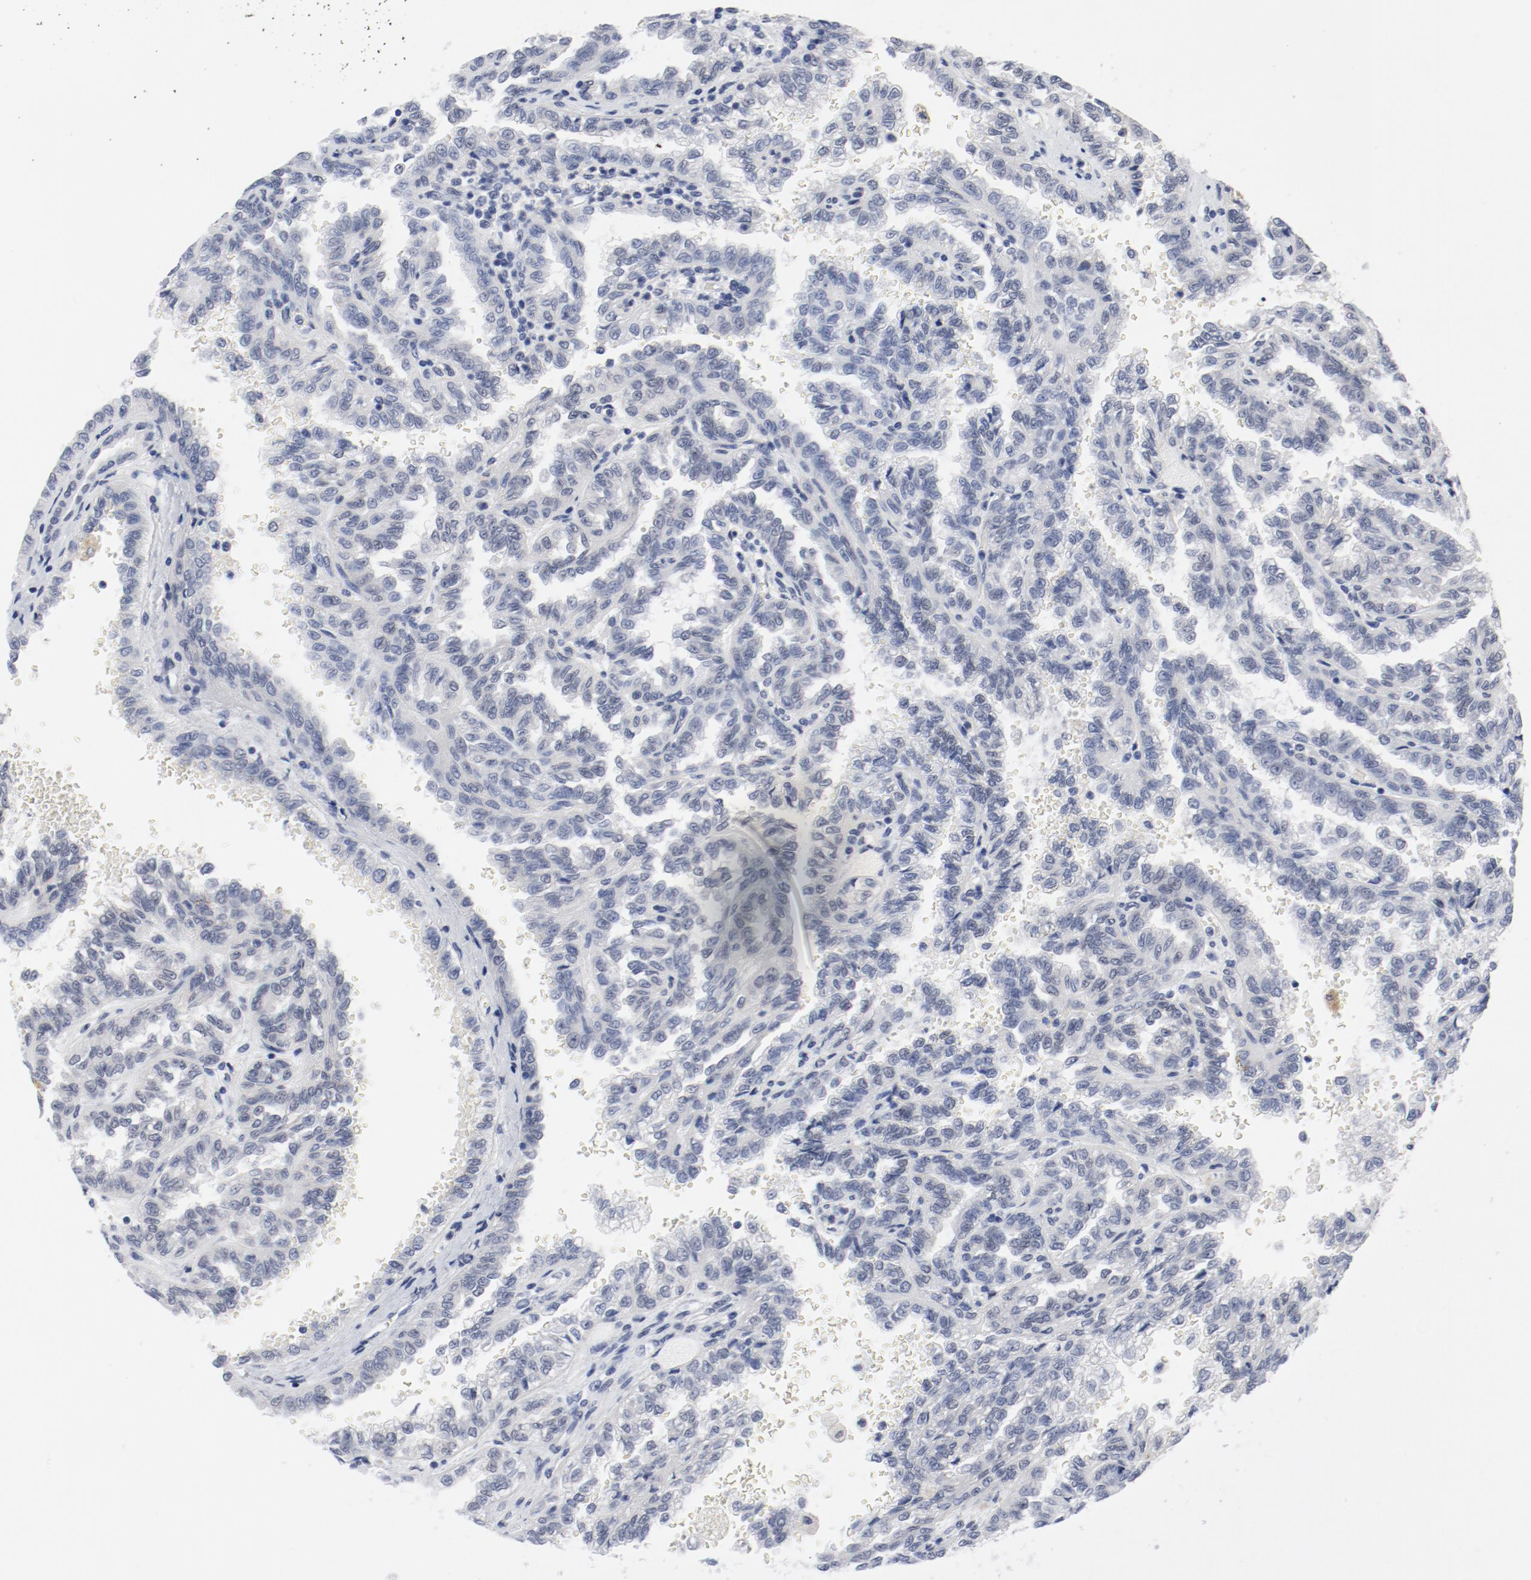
{"staining": {"intensity": "negative", "quantity": "none", "location": "none"}, "tissue": "renal cancer", "cell_type": "Tumor cells", "image_type": "cancer", "snomed": [{"axis": "morphology", "description": "Inflammation, NOS"}, {"axis": "morphology", "description": "Adenocarcinoma, NOS"}, {"axis": "topography", "description": "Kidney"}], "caption": "An image of human adenocarcinoma (renal) is negative for staining in tumor cells.", "gene": "ARNT", "patient": {"sex": "male", "age": 68}}